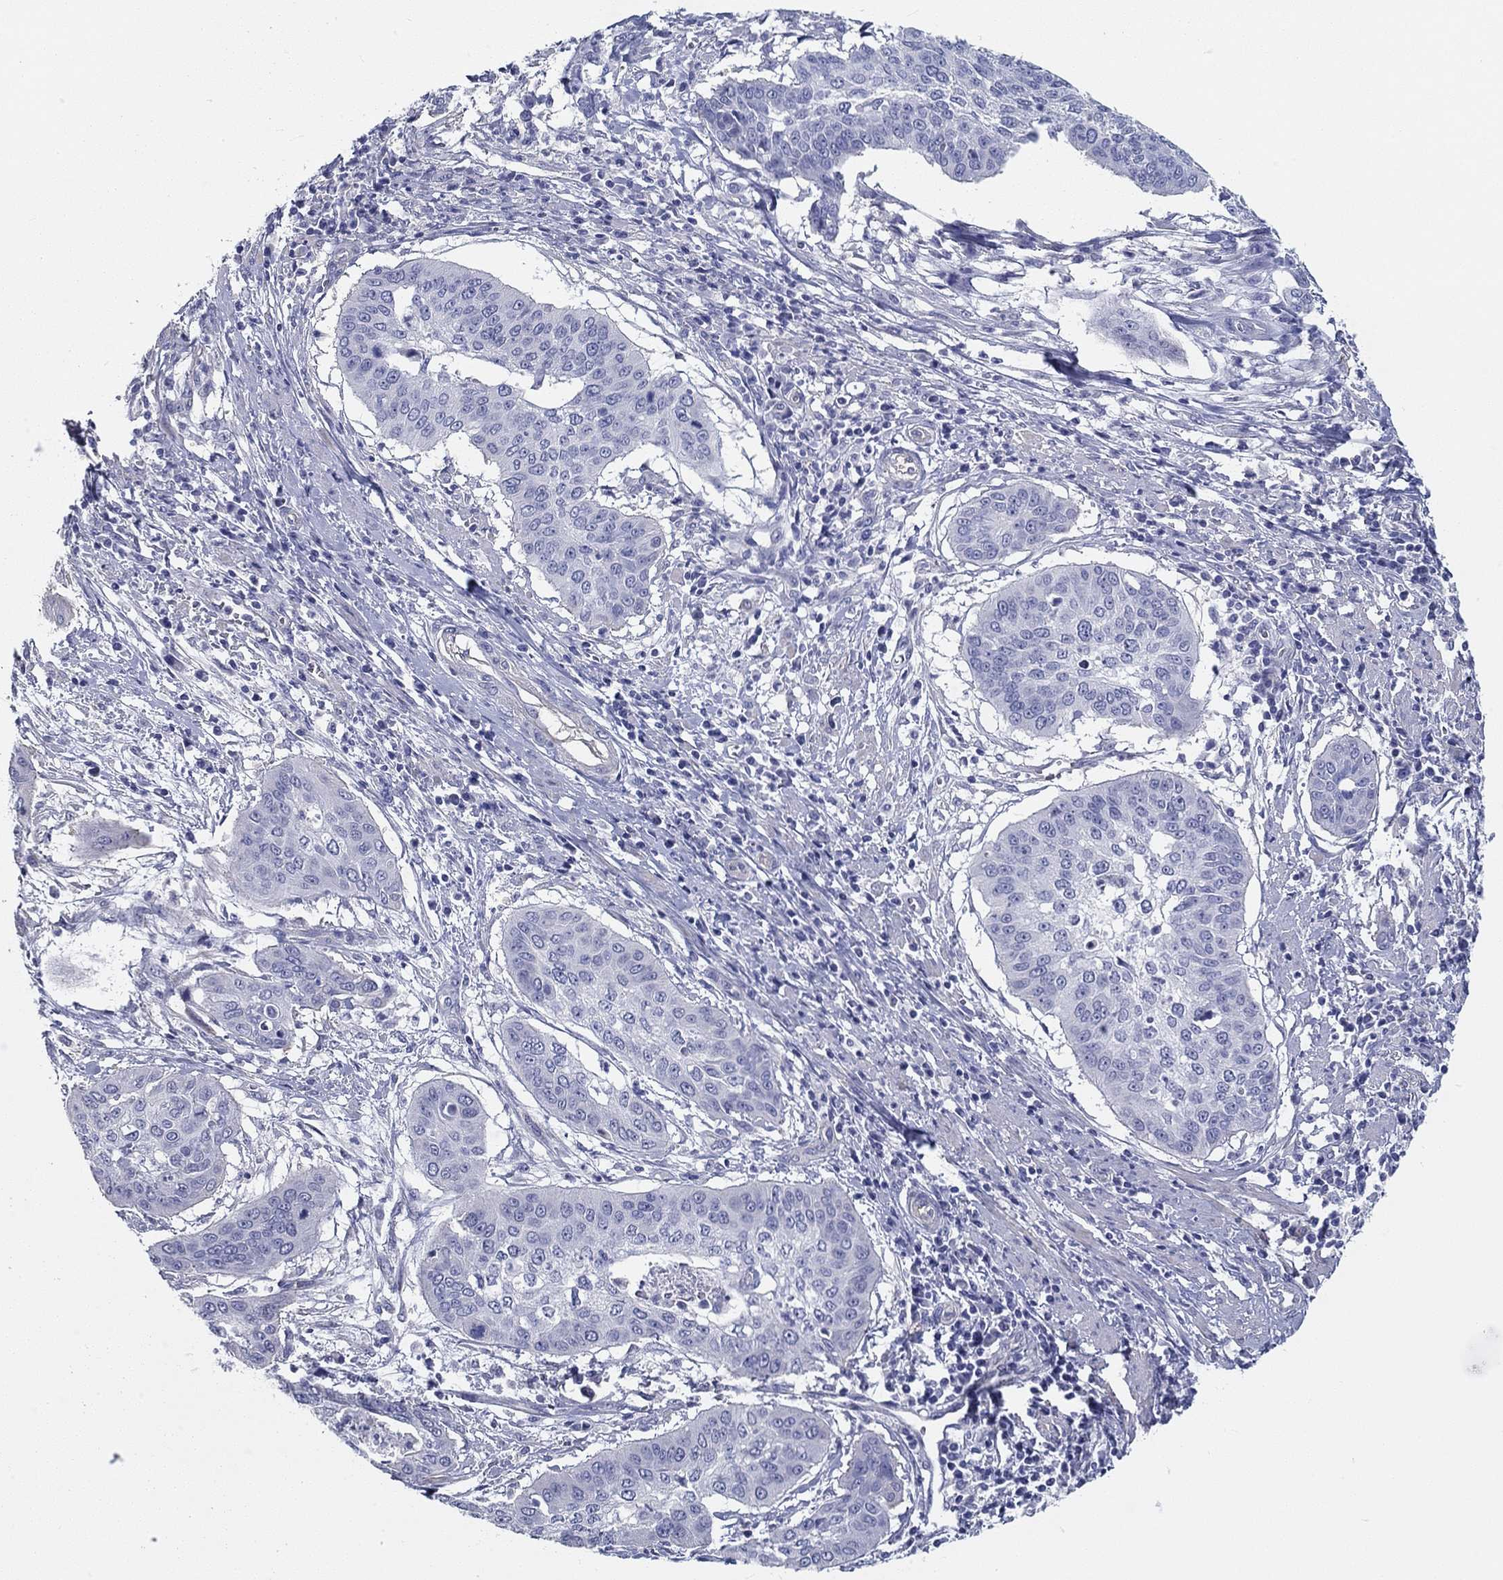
{"staining": {"intensity": "negative", "quantity": "none", "location": "none"}, "tissue": "cervical cancer", "cell_type": "Tumor cells", "image_type": "cancer", "snomed": [{"axis": "morphology", "description": "Squamous cell carcinoma, NOS"}, {"axis": "topography", "description": "Cervix"}], "caption": "Immunohistochemistry image of neoplastic tissue: human squamous cell carcinoma (cervical) stained with DAB exhibits no significant protein positivity in tumor cells.", "gene": "CRYGD", "patient": {"sex": "female", "age": 39}}